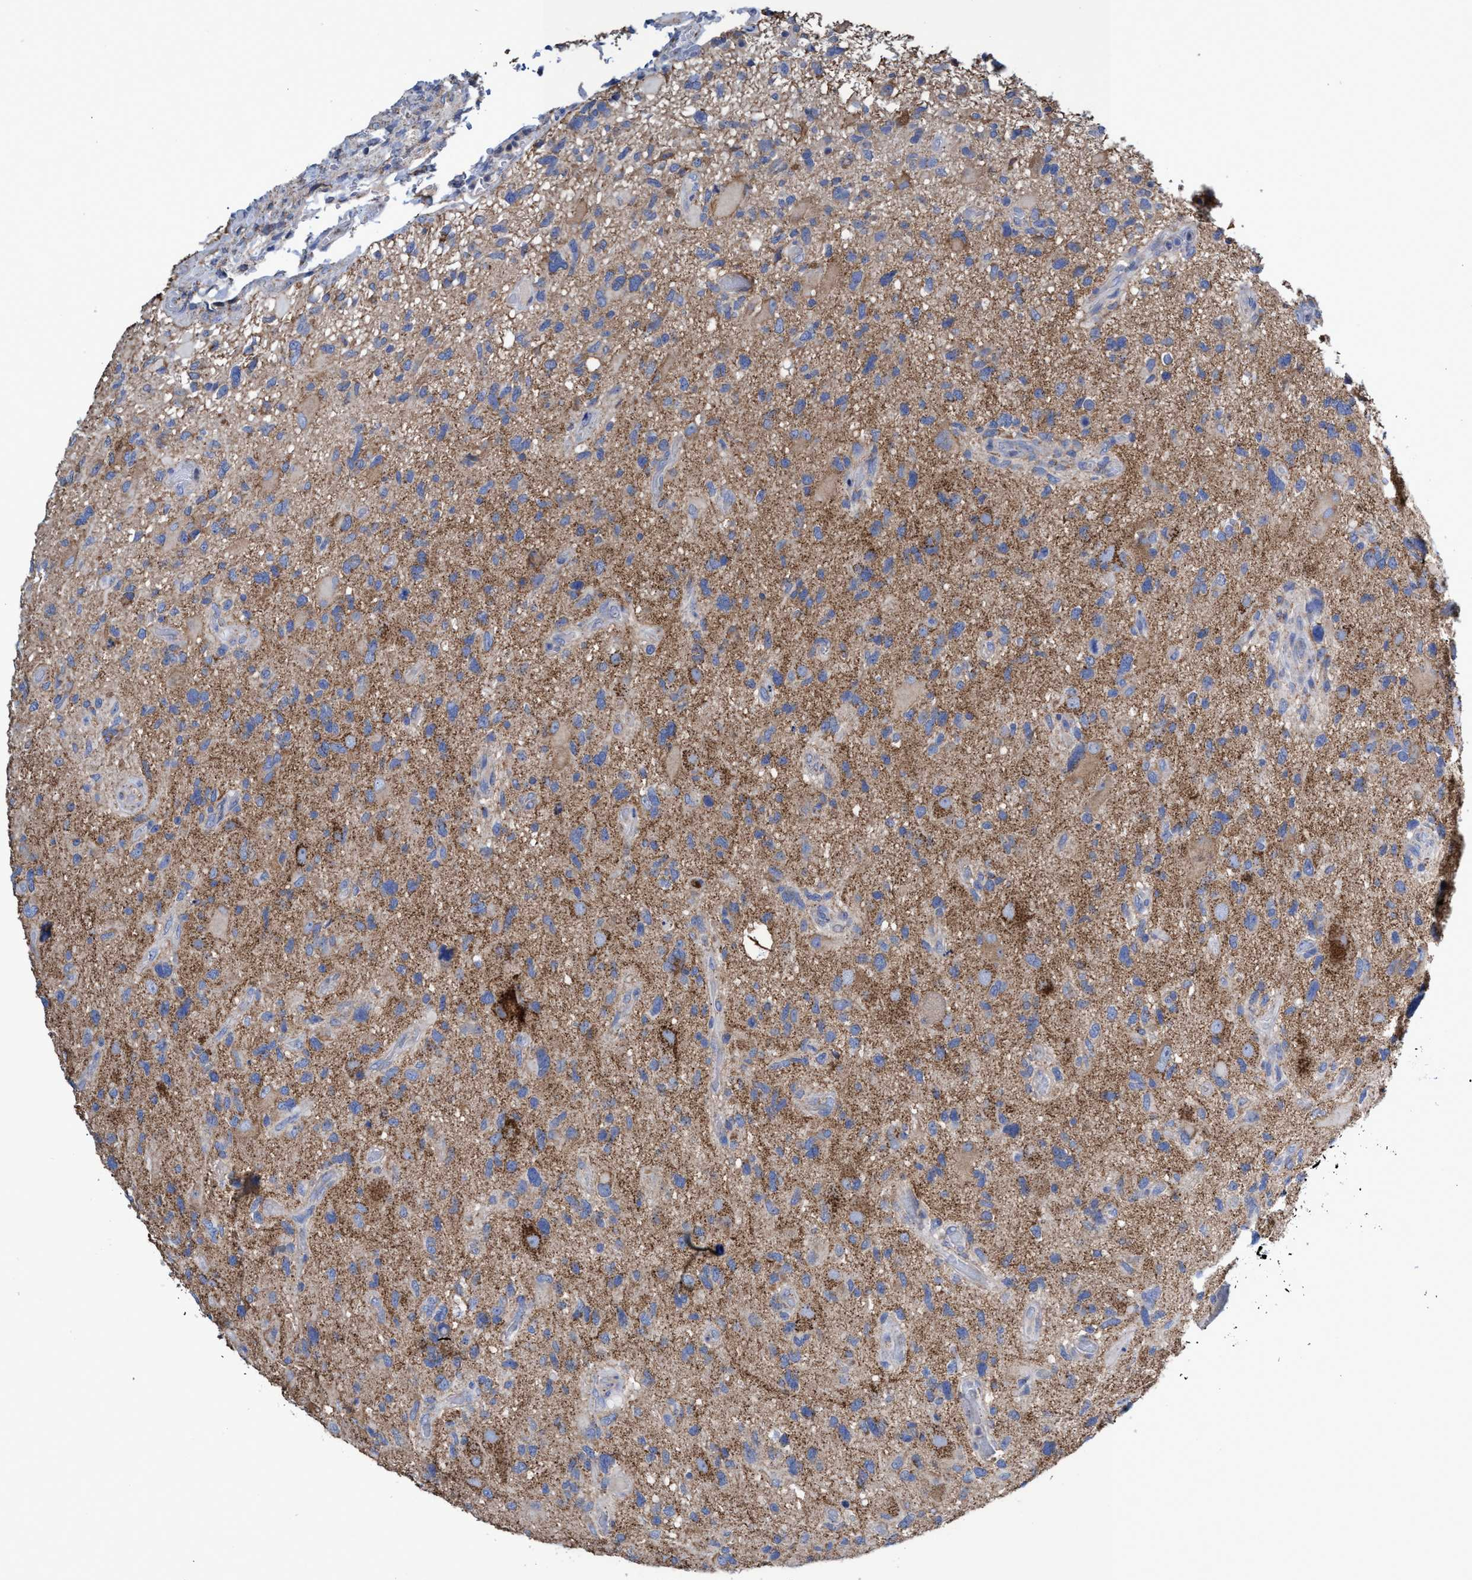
{"staining": {"intensity": "weak", "quantity": "25%-75%", "location": "cytoplasmic/membranous"}, "tissue": "glioma", "cell_type": "Tumor cells", "image_type": "cancer", "snomed": [{"axis": "morphology", "description": "Glioma, malignant, High grade"}, {"axis": "topography", "description": "Brain"}], "caption": "Glioma was stained to show a protein in brown. There is low levels of weak cytoplasmic/membranous expression in about 25%-75% of tumor cells. (DAB = brown stain, brightfield microscopy at high magnification).", "gene": "ZNF750", "patient": {"sex": "male", "age": 33}}